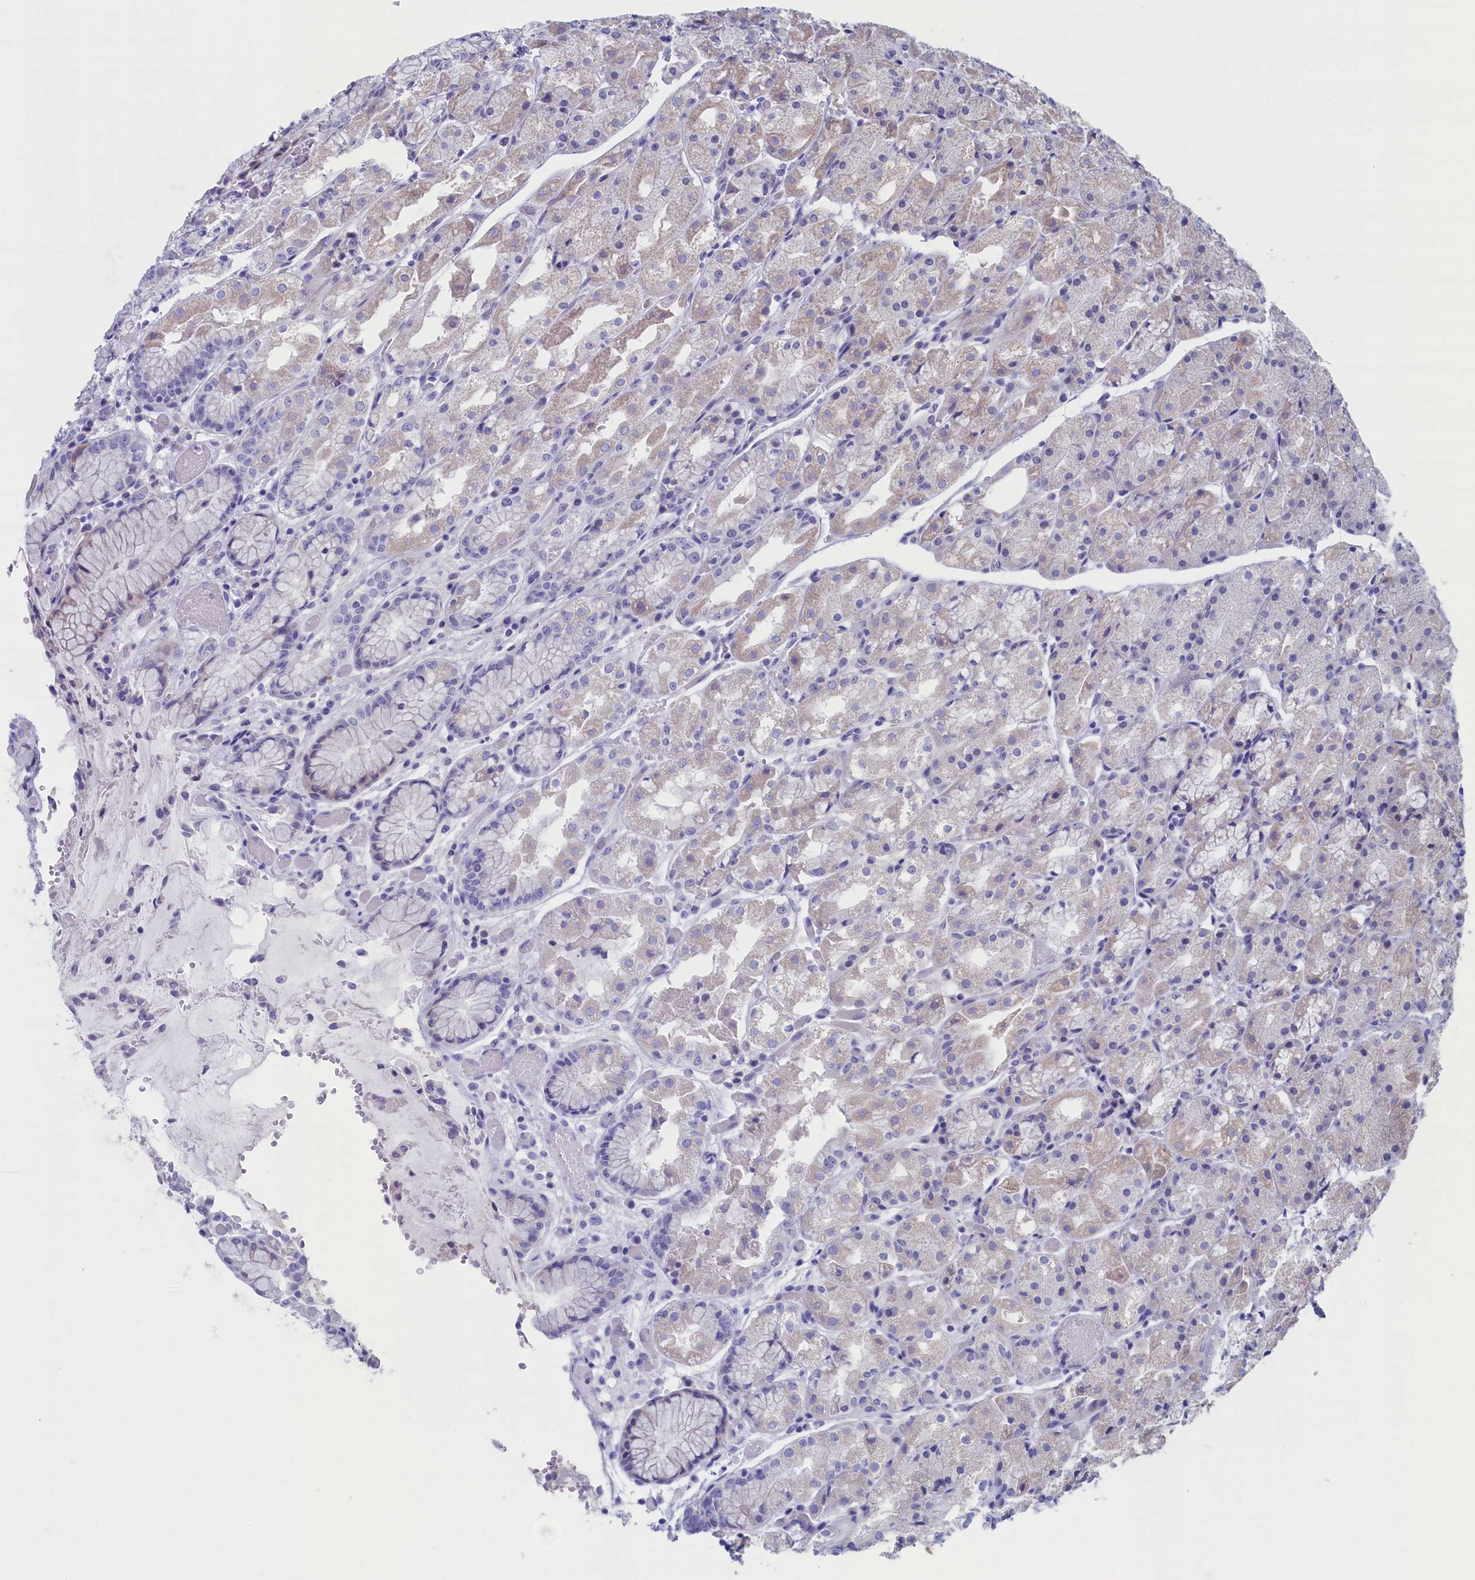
{"staining": {"intensity": "weak", "quantity": "<25%", "location": "cytoplasmic/membranous"}, "tissue": "stomach", "cell_type": "Glandular cells", "image_type": "normal", "snomed": [{"axis": "morphology", "description": "Normal tissue, NOS"}, {"axis": "topography", "description": "Stomach, upper"}], "caption": "This is a histopathology image of IHC staining of unremarkable stomach, which shows no expression in glandular cells.", "gene": "NIBAN3", "patient": {"sex": "male", "age": 72}}